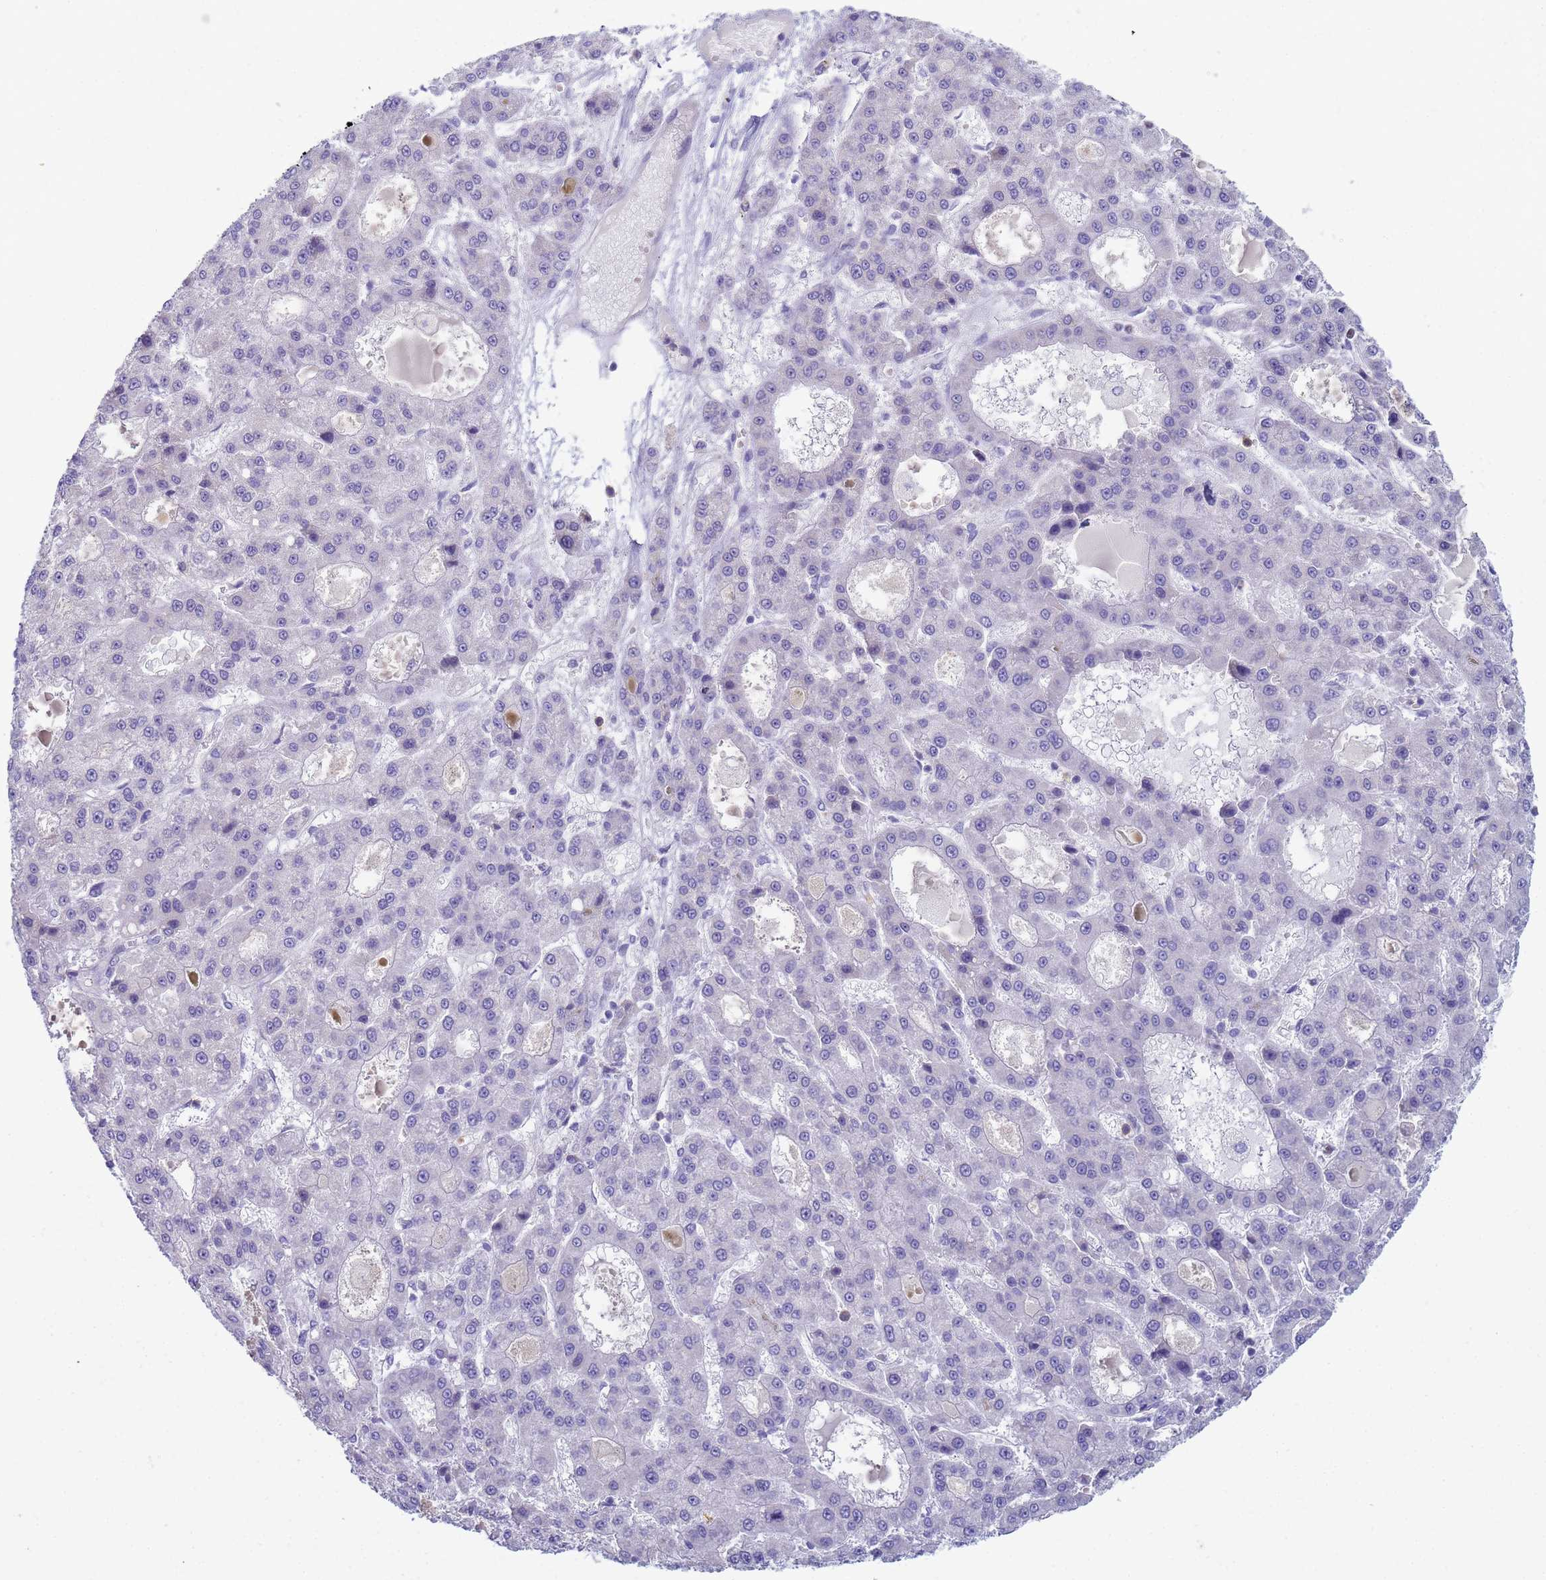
{"staining": {"intensity": "negative", "quantity": "none", "location": "none"}, "tissue": "liver cancer", "cell_type": "Tumor cells", "image_type": "cancer", "snomed": [{"axis": "morphology", "description": "Carcinoma, Hepatocellular, NOS"}, {"axis": "topography", "description": "Liver"}], "caption": "This is an IHC histopathology image of liver cancer (hepatocellular carcinoma). There is no staining in tumor cells.", "gene": "CR1", "patient": {"sex": "male", "age": 70}}